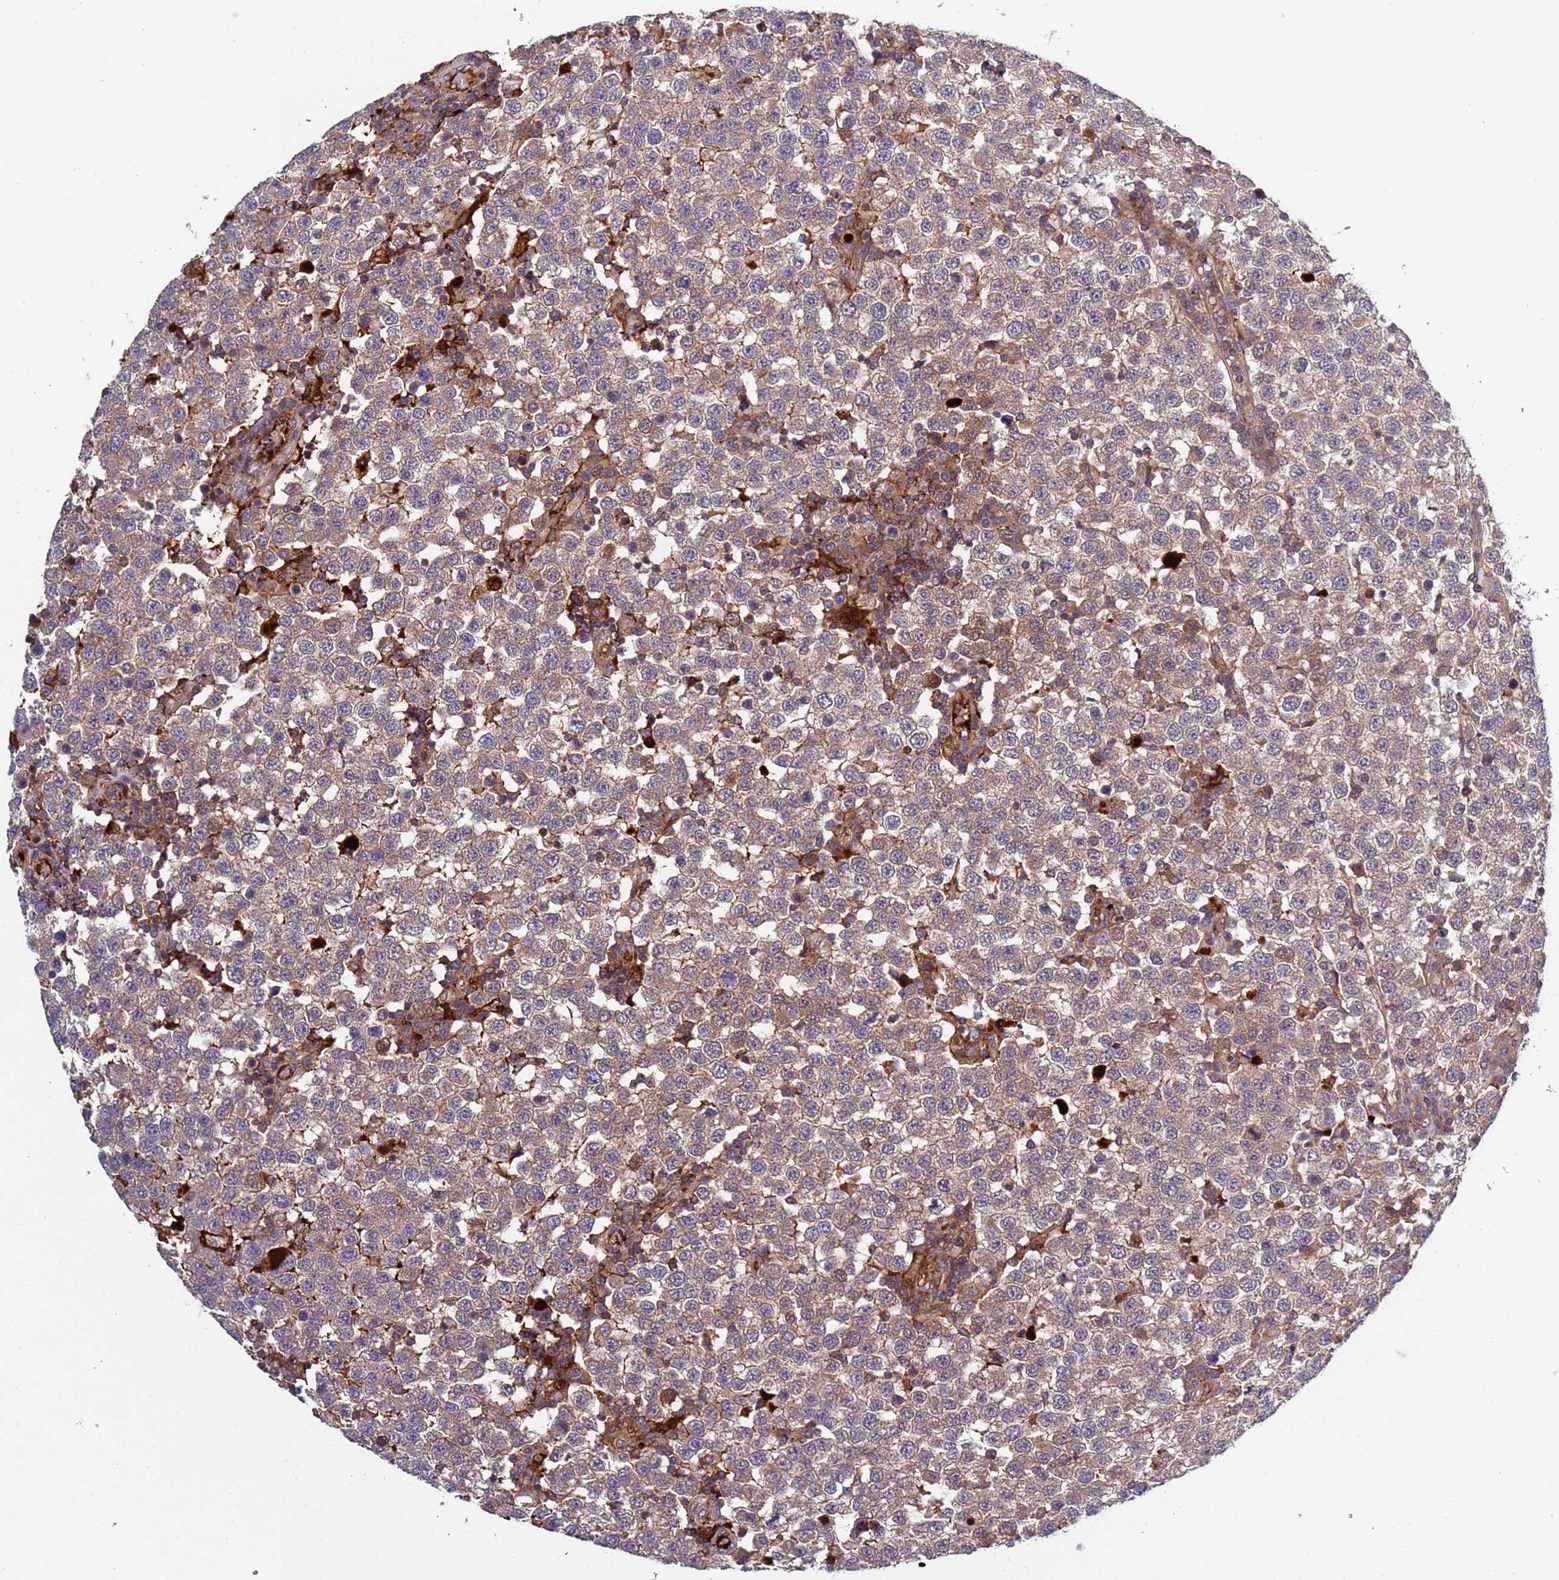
{"staining": {"intensity": "weak", "quantity": ">75%", "location": "cytoplasmic/membranous"}, "tissue": "testis cancer", "cell_type": "Tumor cells", "image_type": "cancer", "snomed": [{"axis": "morphology", "description": "Seminoma, NOS"}, {"axis": "topography", "description": "Testis"}], "caption": "The immunohistochemical stain highlights weak cytoplasmic/membranous expression in tumor cells of seminoma (testis) tissue.", "gene": "PARP16", "patient": {"sex": "male", "age": 34}}